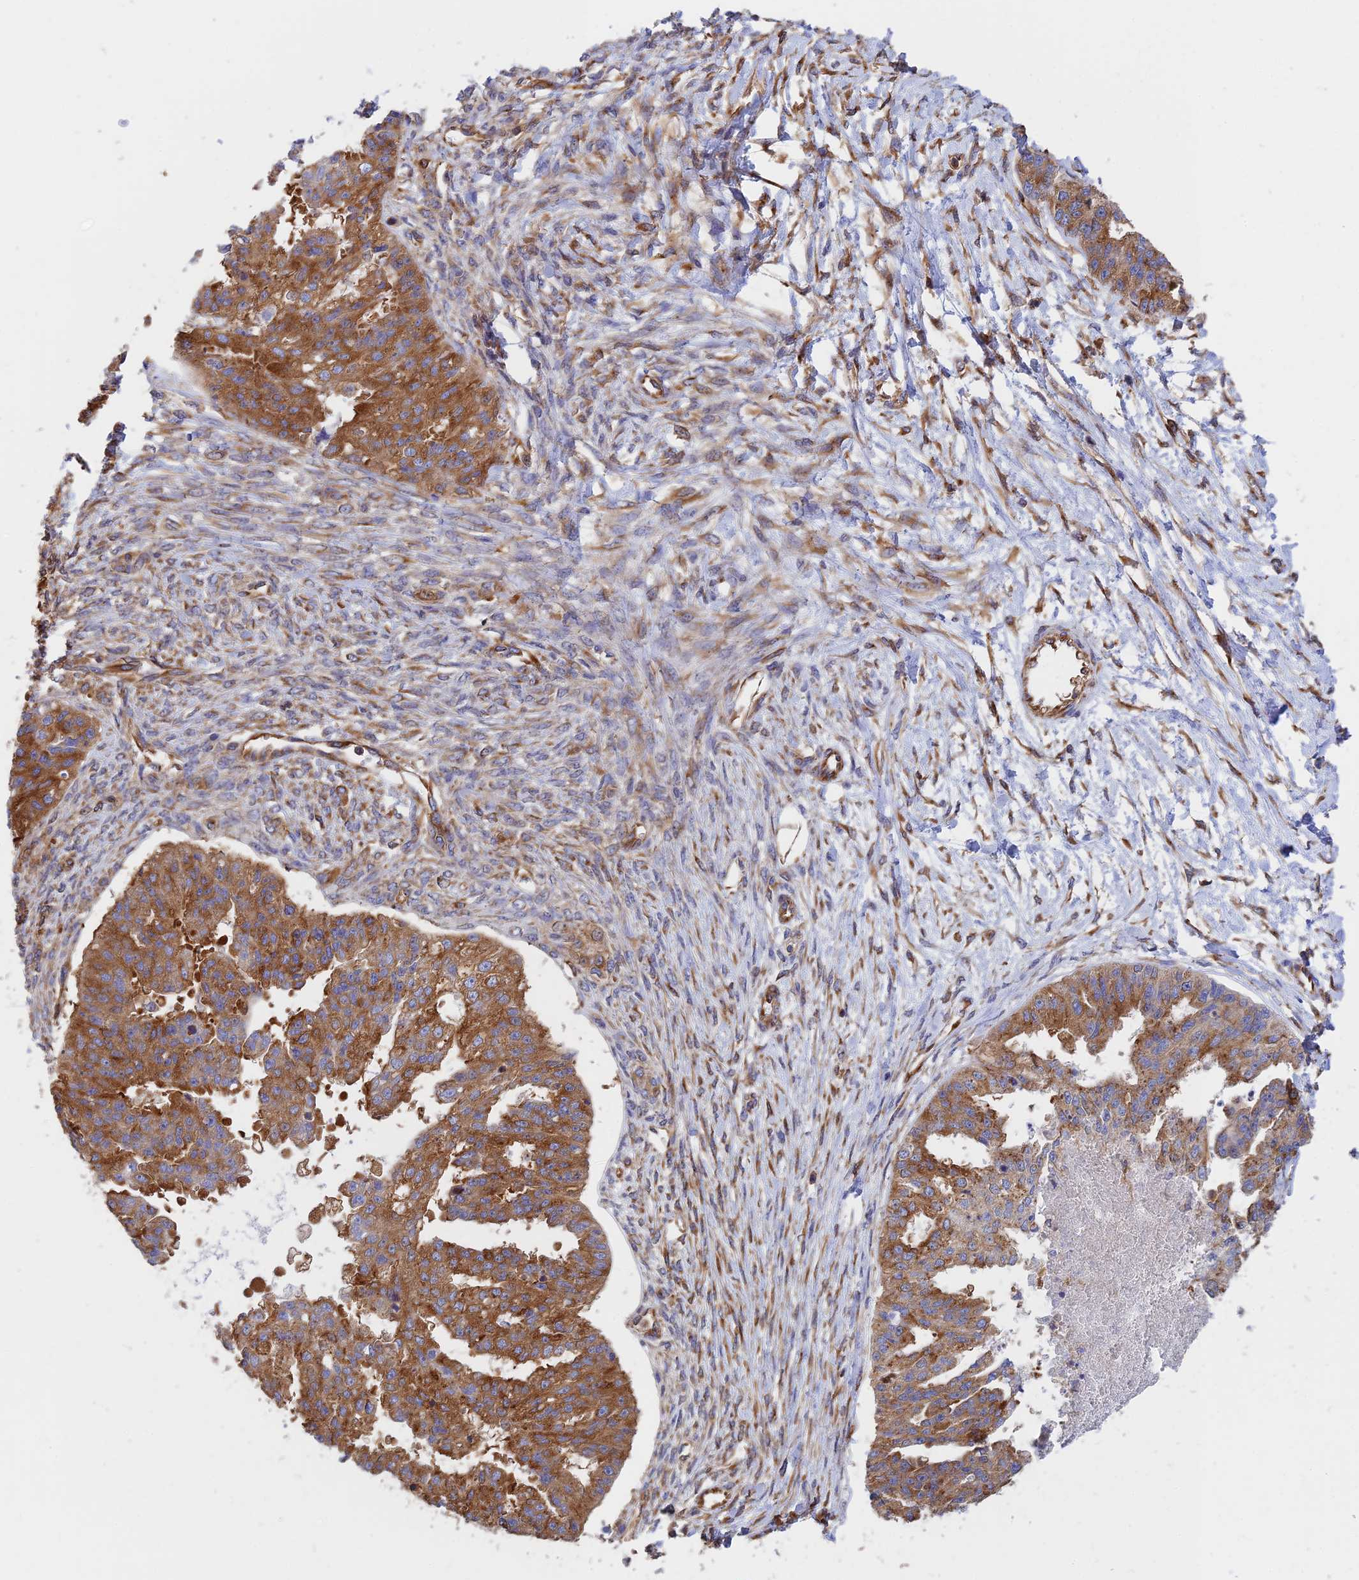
{"staining": {"intensity": "strong", "quantity": ">75%", "location": "cytoplasmic/membranous"}, "tissue": "ovarian cancer", "cell_type": "Tumor cells", "image_type": "cancer", "snomed": [{"axis": "morphology", "description": "Cystadenocarcinoma, serous, NOS"}, {"axis": "topography", "description": "Ovary"}], "caption": "Brown immunohistochemical staining in ovarian cancer (serous cystadenocarcinoma) displays strong cytoplasmic/membranous staining in about >75% of tumor cells.", "gene": "DCTN2", "patient": {"sex": "female", "age": 58}}